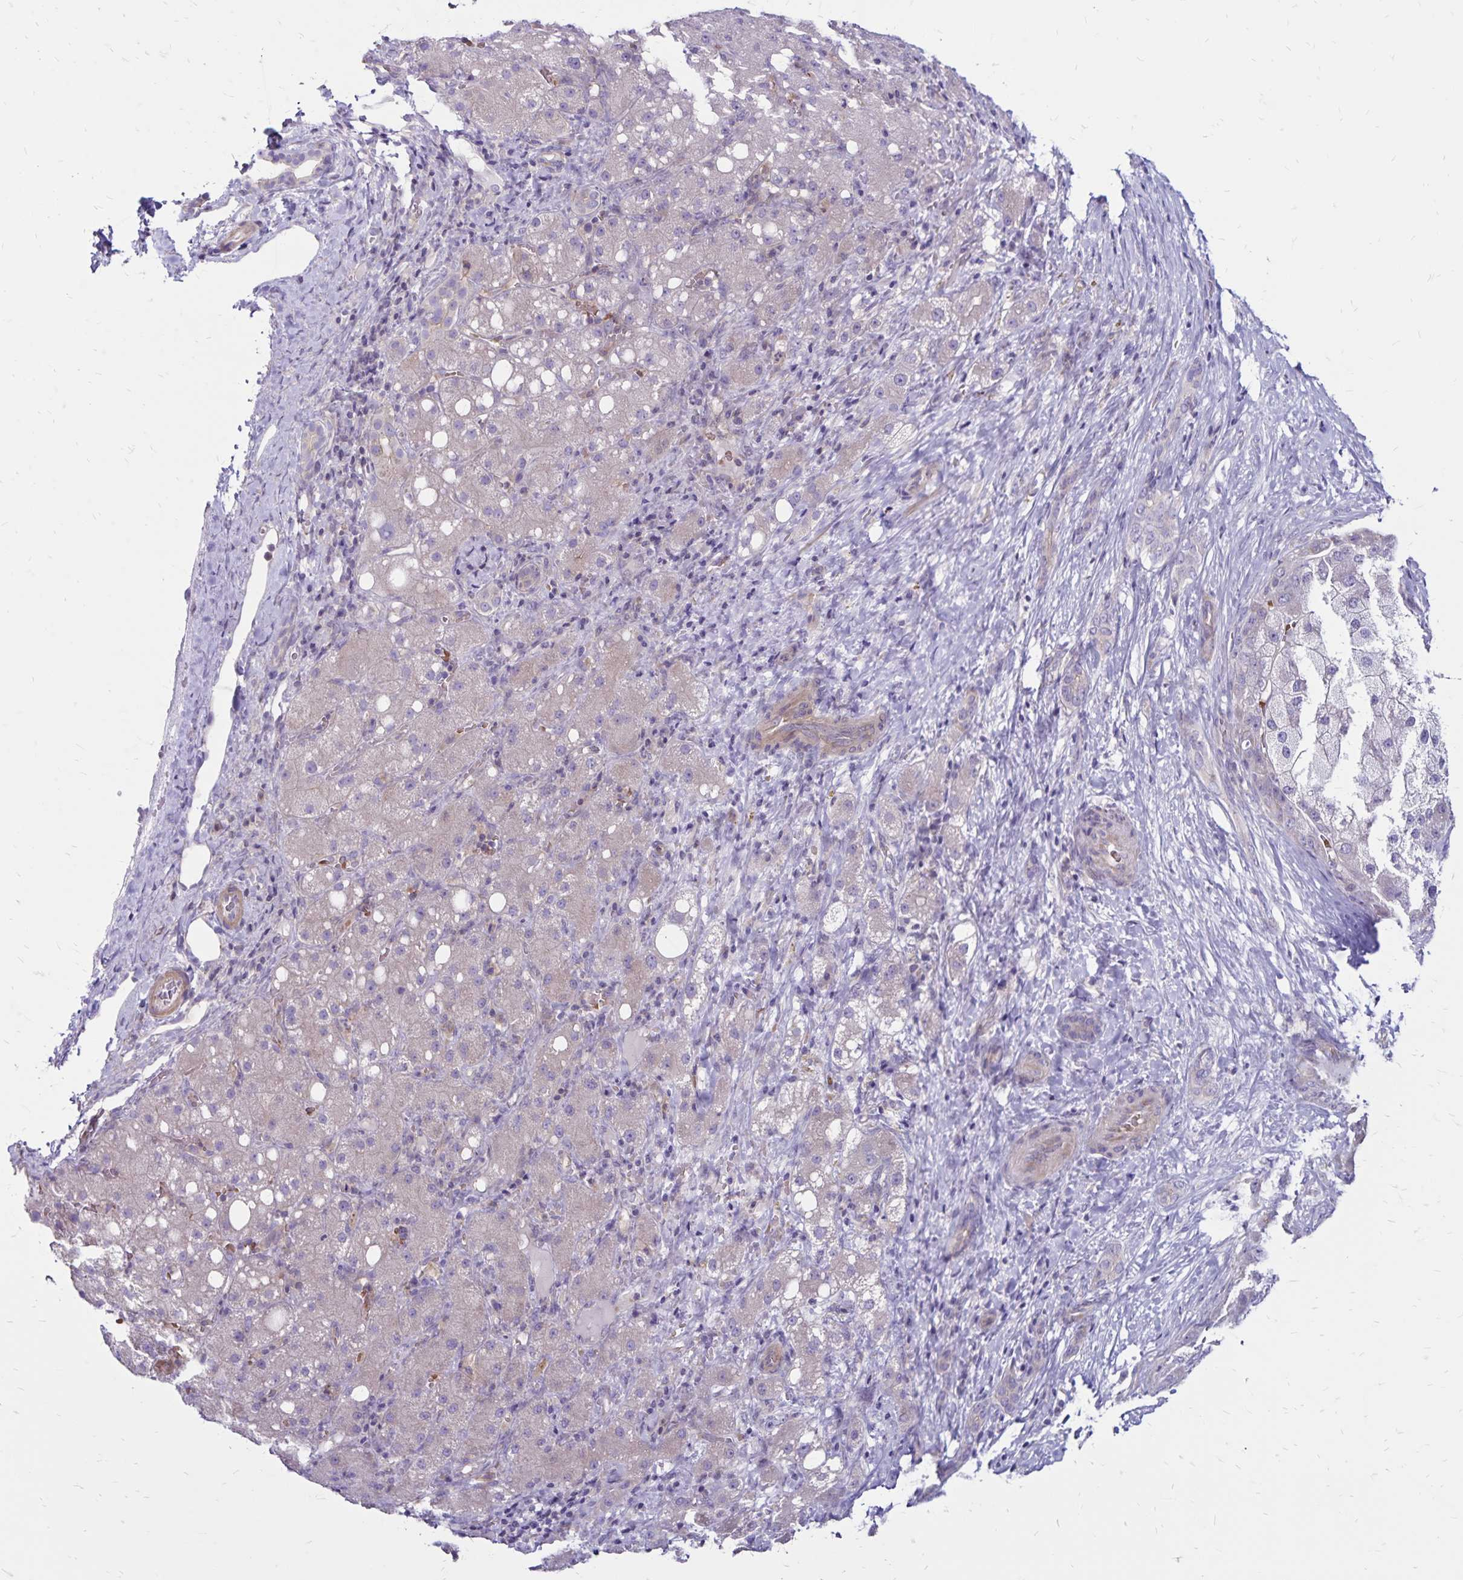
{"staining": {"intensity": "weak", "quantity": "<25%", "location": "cytoplasmic/membranous"}, "tissue": "liver cancer", "cell_type": "Tumor cells", "image_type": "cancer", "snomed": [{"axis": "morphology", "description": "Carcinoma, Hepatocellular, NOS"}, {"axis": "topography", "description": "Liver"}], "caption": "An image of human liver cancer is negative for staining in tumor cells. Brightfield microscopy of immunohistochemistry (IHC) stained with DAB (3,3'-diaminobenzidine) (brown) and hematoxylin (blue), captured at high magnification.", "gene": "FSD1", "patient": {"sex": "male", "age": 67}}